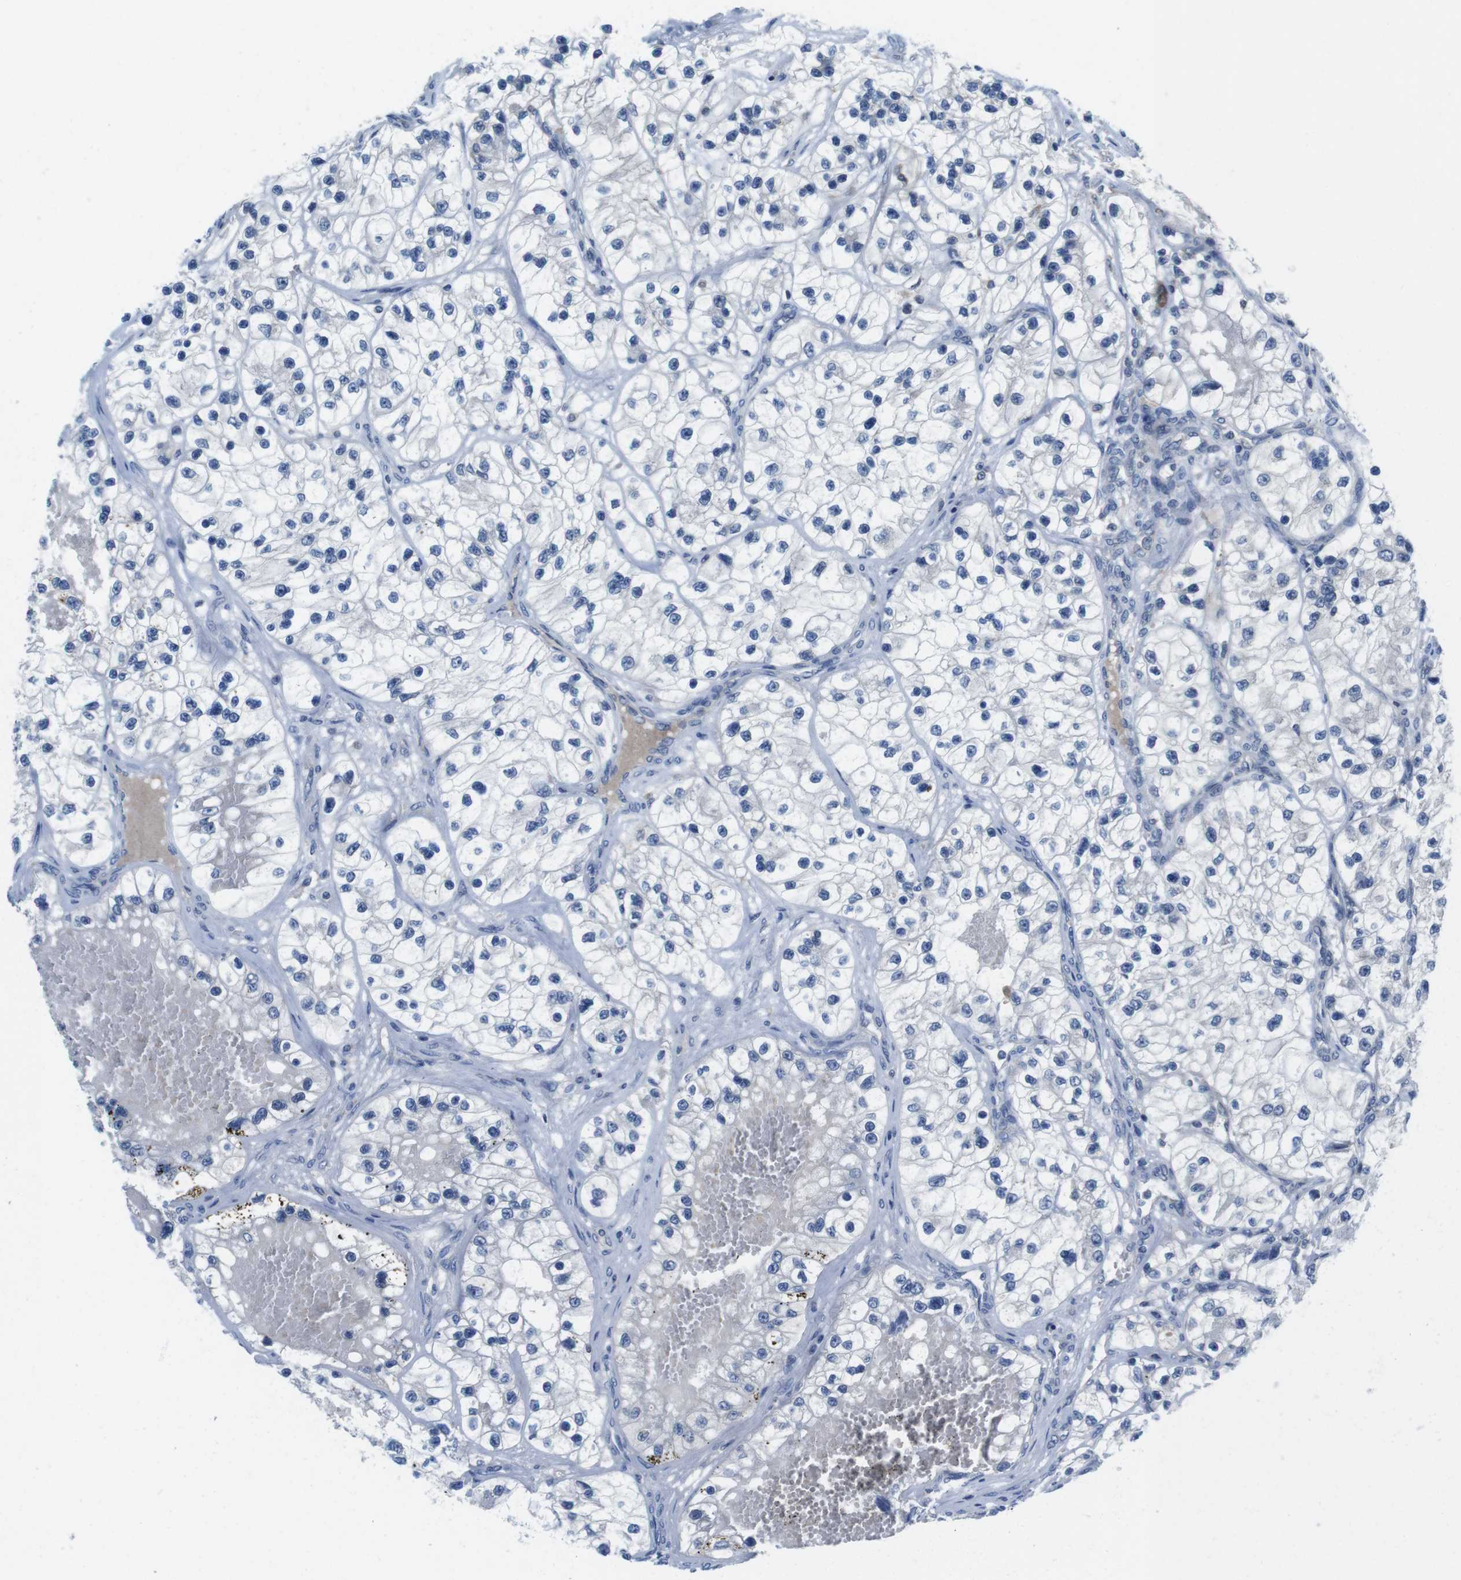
{"staining": {"intensity": "negative", "quantity": "none", "location": "none"}, "tissue": "renal cancer", "cell_type": "Tumor cells", "image_type": "cancer", "snomed": [{"axis": "morphology", "description": "Adenocarcinoma, NOS"}, {"axis": "topography", "description": "Kidney"}], "caption": "Protein analysis of renal cancer demonstrates no significant staining in tumor cells.", "gene": "PIK3CD", "patient": {"sex": "female", "age": 57}}